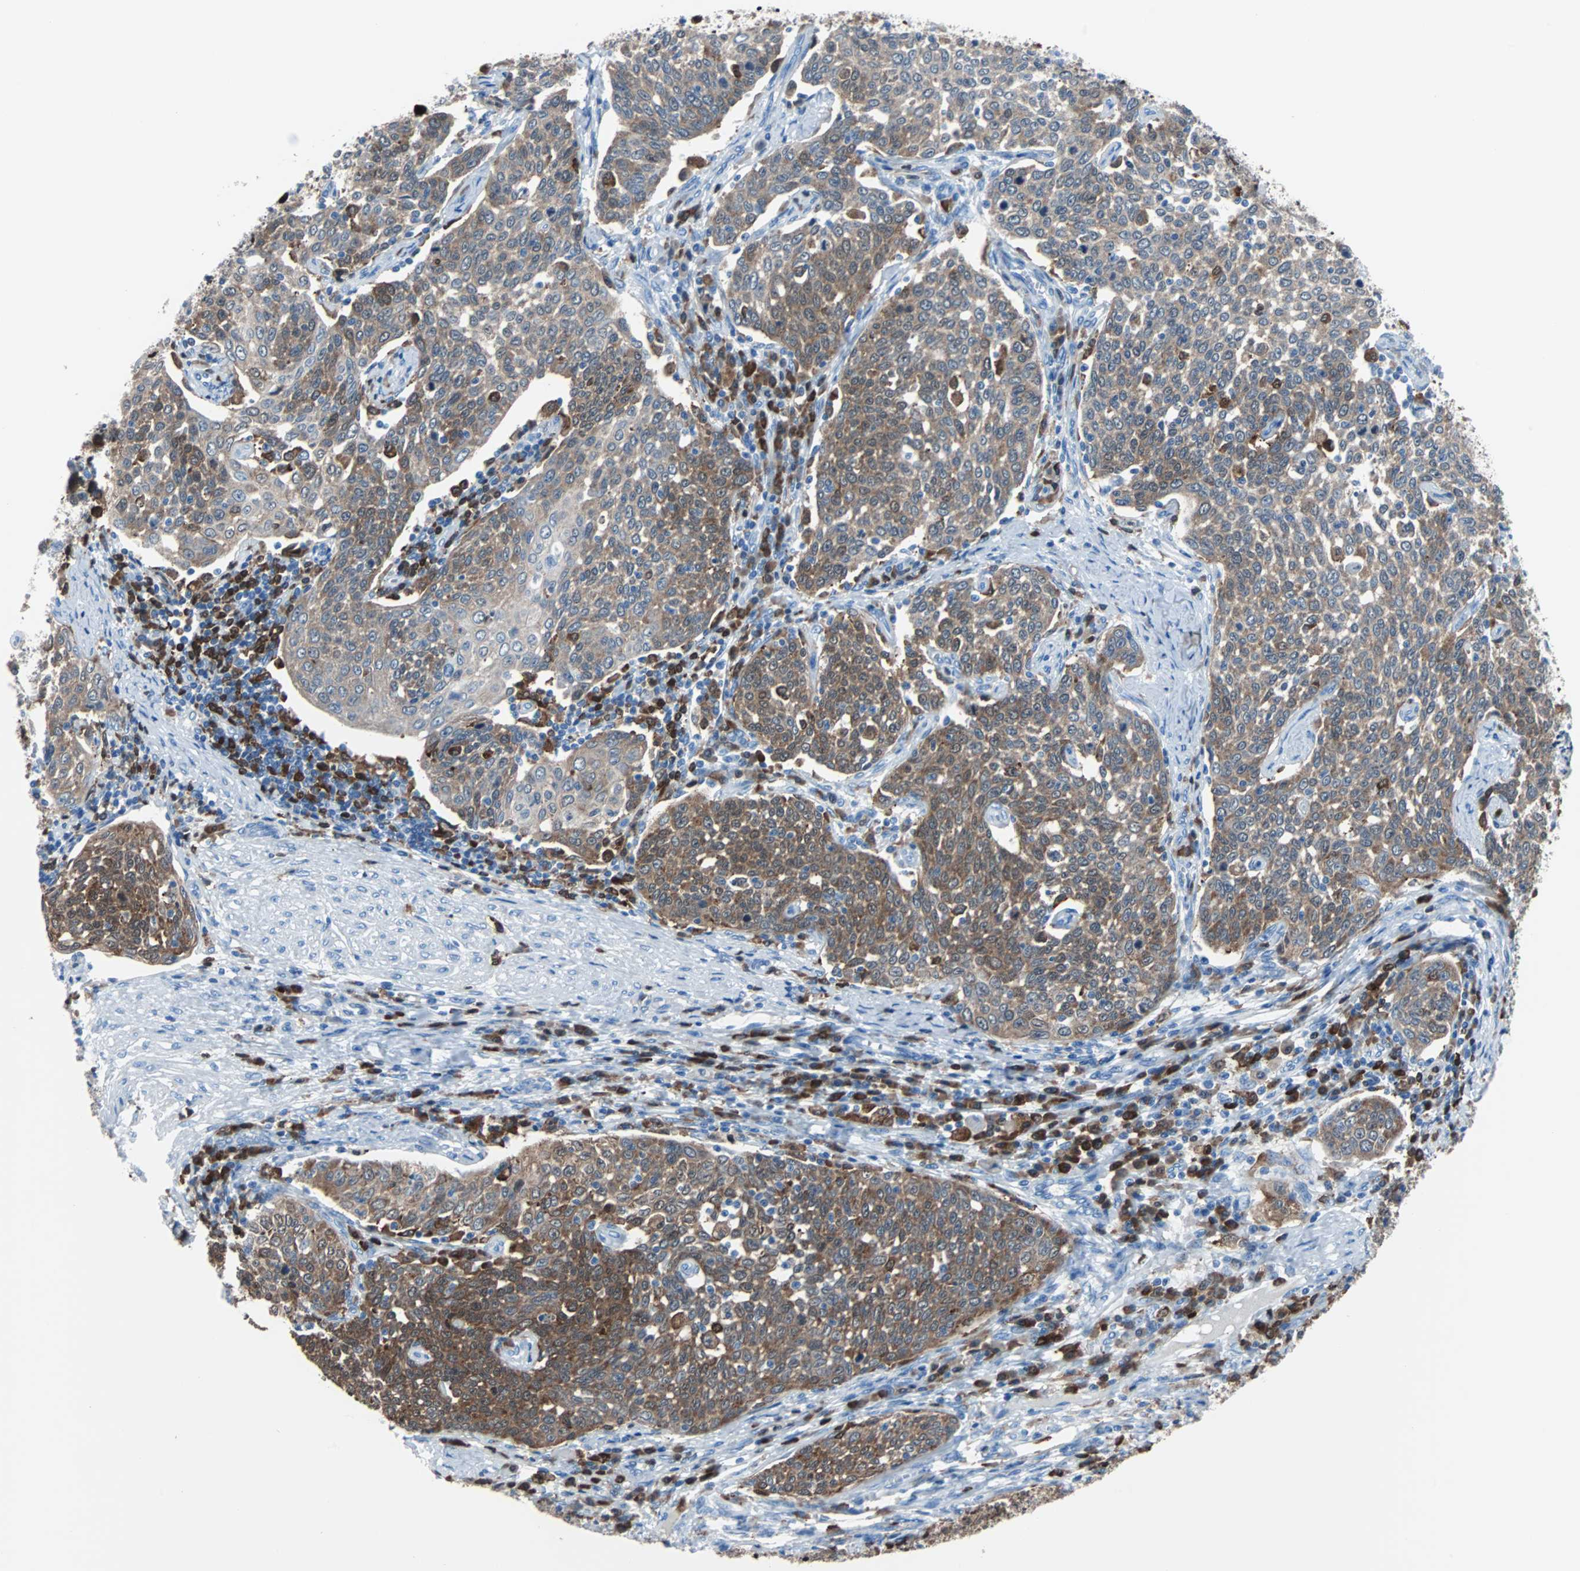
{"staining": {"intensity": "strong", "quantity": ">75%", "location": "cytoplasmic/membranous"}, "tissue": "cervical cancer", "cell_type": "Tumor cells", "image_type": "cancer", "snomed": [{"axis": "morphology", "description": "Squamous cell carcinoma, NOS"}, {"axis": "topography", "description": "Cervix"}], "caption": "Immunohistochemical staining of human squamous cell carcinoma (cervical) reveals high levels of strong cytoplasmic/membranous protein expression in approximately >75% of tumor cells.", "gene": "SYK", "patient": {"sex": "female", "age": 34}}